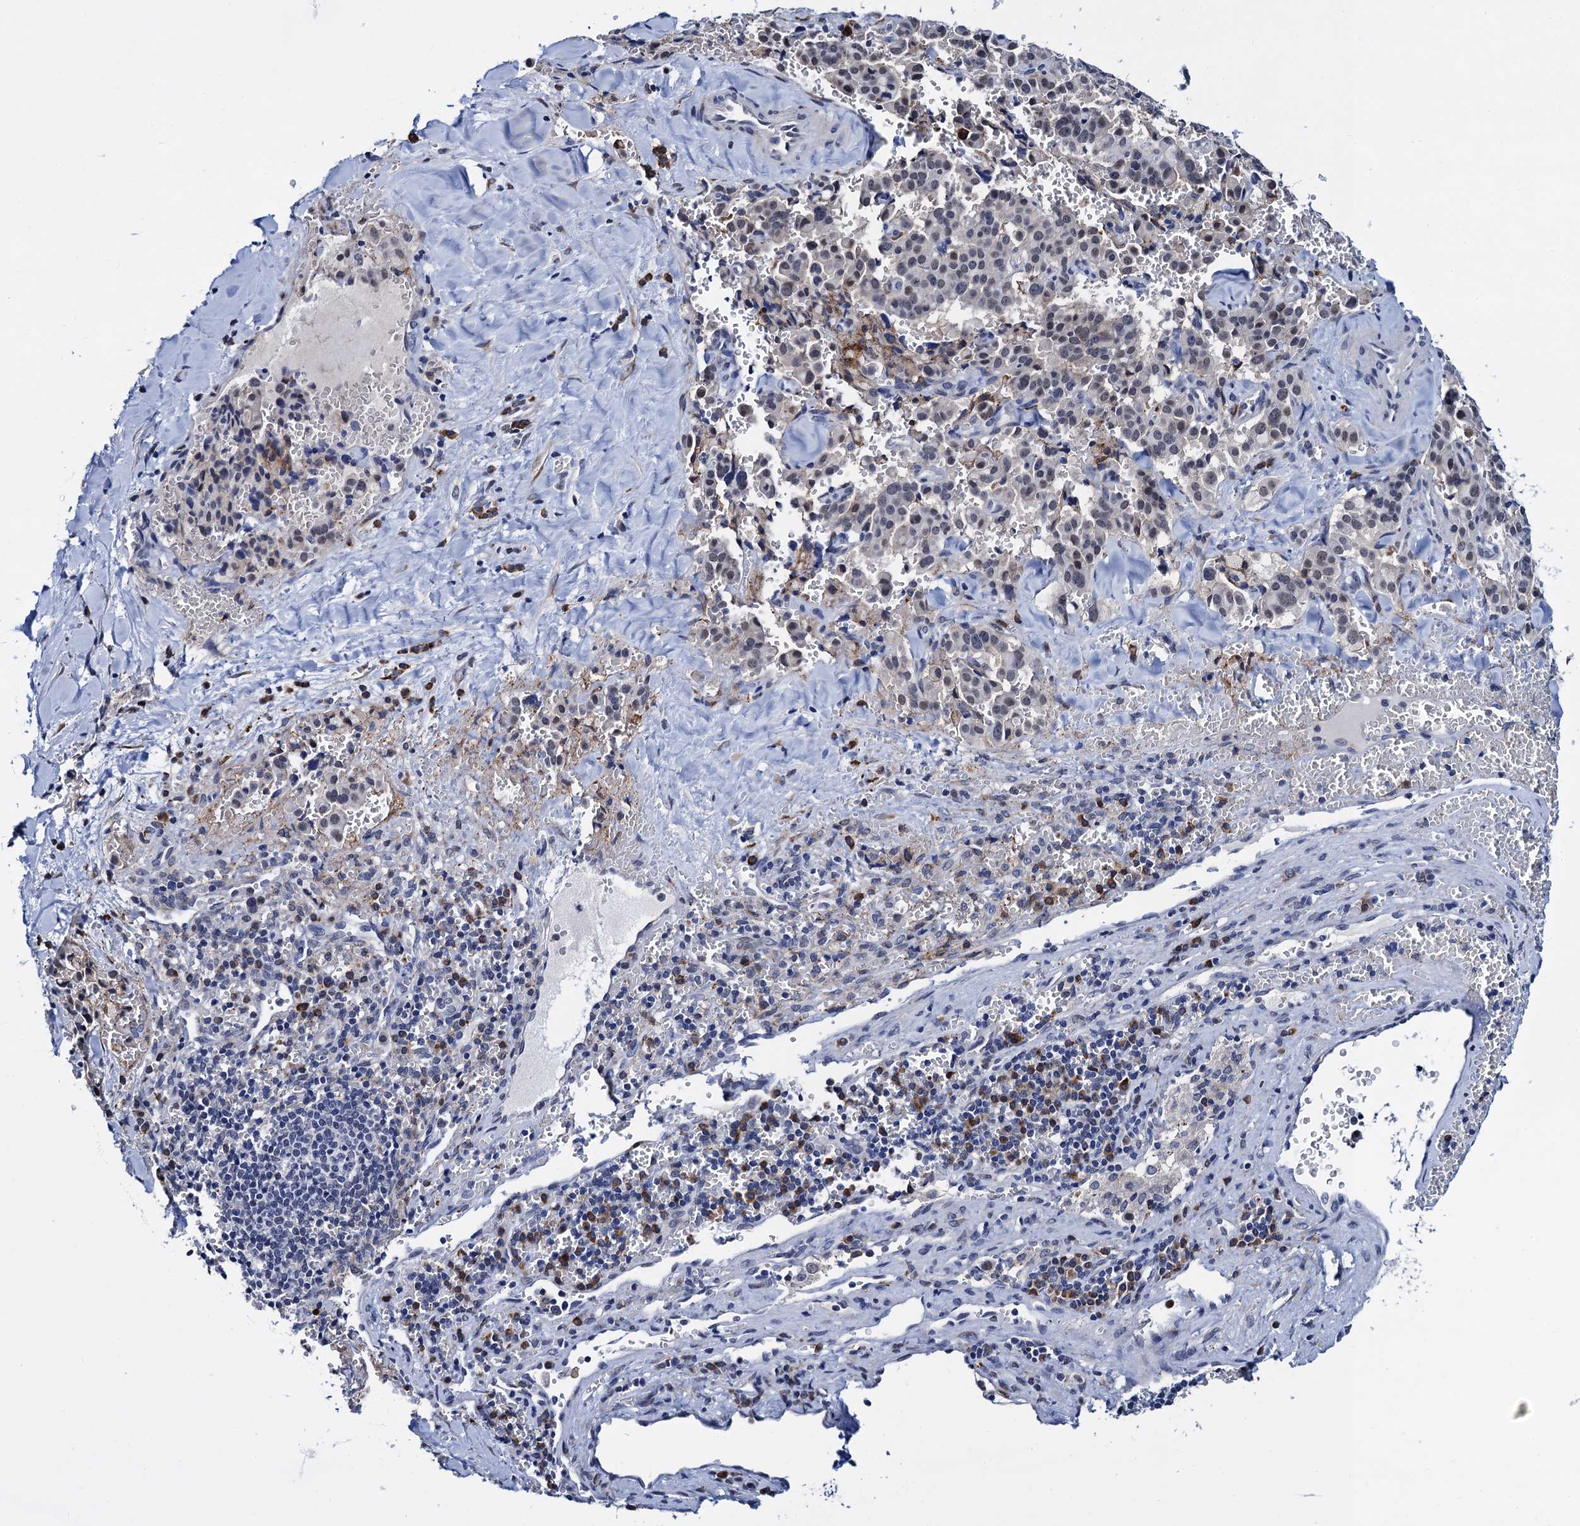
{"staining": {"intensity": "weak", "quantity": "25%-75%", "location": "nuclear"}, "tissue": "pancreatic cancer", "cell_type": "Tumor cells", "image_type": "cancer", "snomed": [{"axis": "morphology", "description": "Adenocarcinoma, NOS"}, {"axis": "topography", "description": "Pancreas"}], "caption": "Weak nuclear staining for a protein is seen in about 25%-75% of tumor cells of pancreatic cancer (adenocarcinoma) using immunohistochemistry.", "gene": "SLC7A10", "patient": {"sex": "male", "age": 65}}